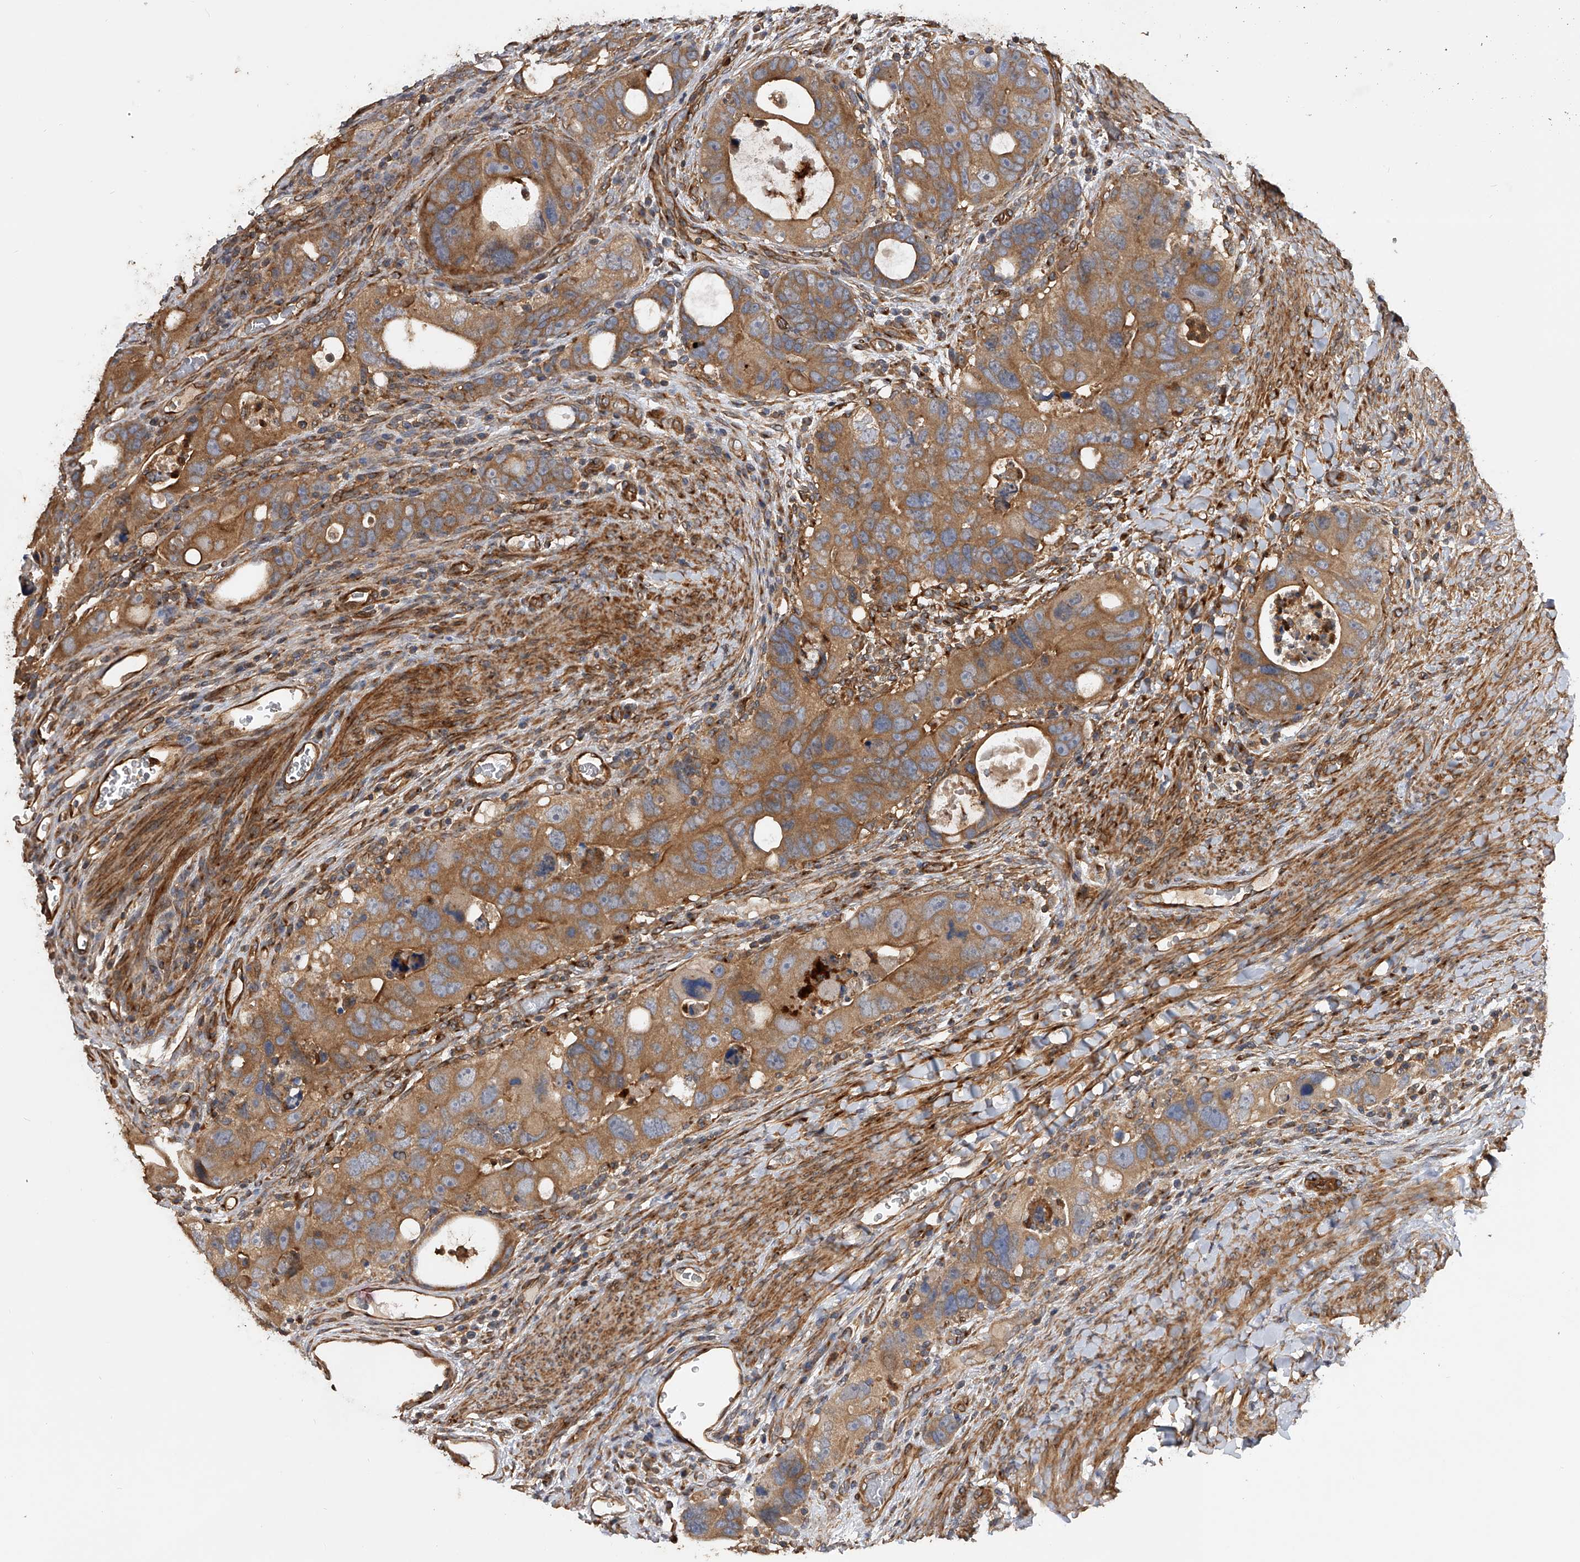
{"staining": {"intensity": "moderate", "quantity": ">75%", "location": "cytoplasmic/membranous"}, "tissue": "colorectal cancer", "cell_type": "Tumor cells", "image_type": "cancer", "snomed": [{"axis": "morphology", "description": "Adenocarcinoma, NOS"}, {"axis": "topography", "description": "Rectum"}], "caption": "An immunohistochemistry micrograph of neoplastic tissue is shown. Protein staining in brown shows moderate cytoplasmic/membranous positivity in colorectal cancer (adenocarcinoma) within tumor cells.", "gene": "PTPRA", "patient": {"sex": "male", "age": 59}}